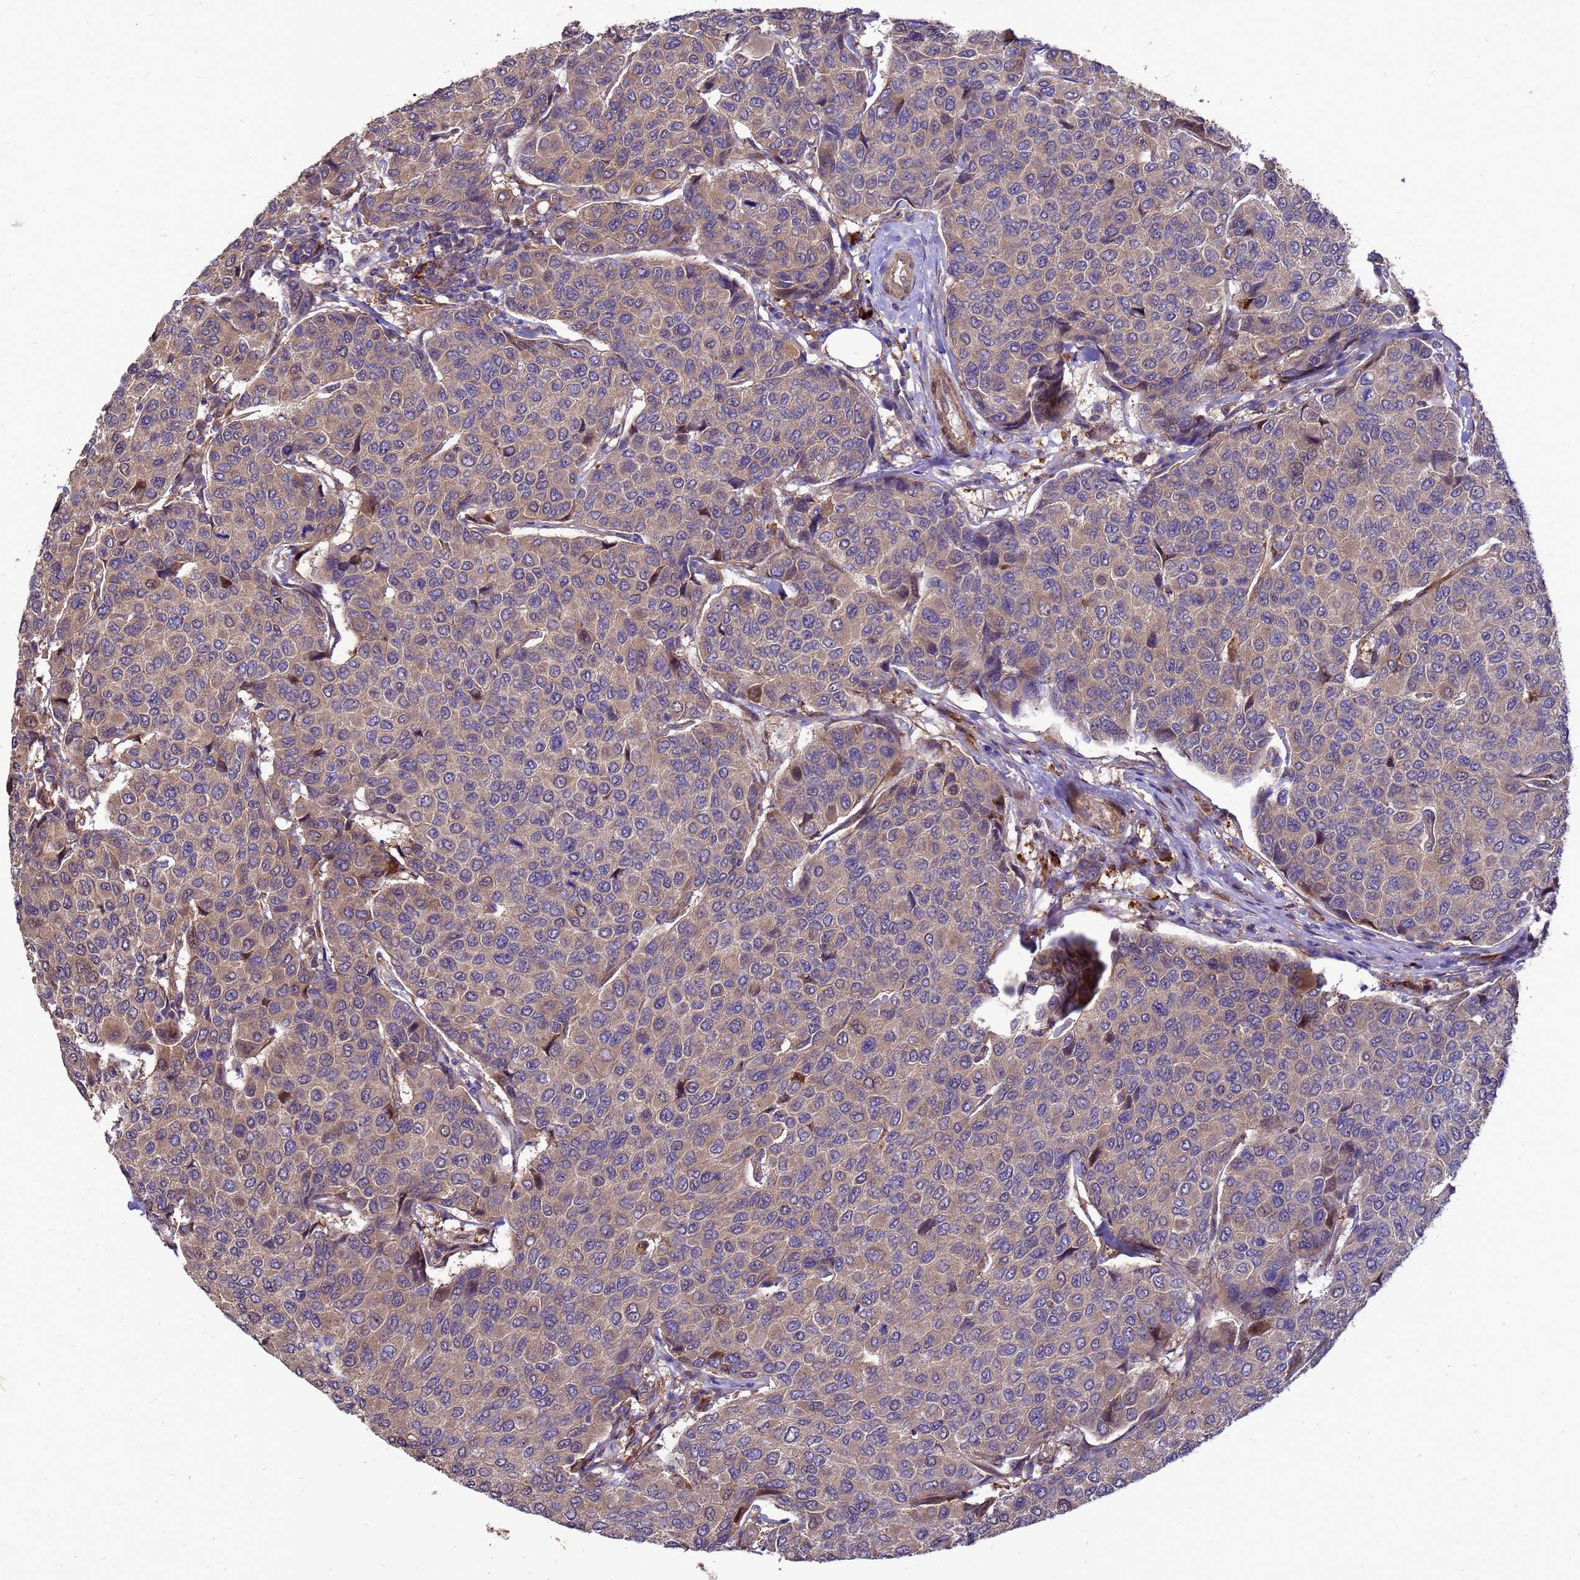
{"staining": {"intensity": "weak", "quantity": ">75%", "location": "cytoplasmic/membranous"}, "tissue": "breast cancer", "cell_type": "Tumor cells", "image_type": "cancer", "snomed": [{"axis": "morphology", "description": "Duct carcinoma"}, {"axis": "topography", "description": "Breast"}], "caption": "Immunohistochemical staining of human breast cancer exhibits low levels of weak cytoplasmic/membranous staining in about >75% of tumor cells.", "gene": "RNF215", "patient": {"sex": "female", "age": 55}}